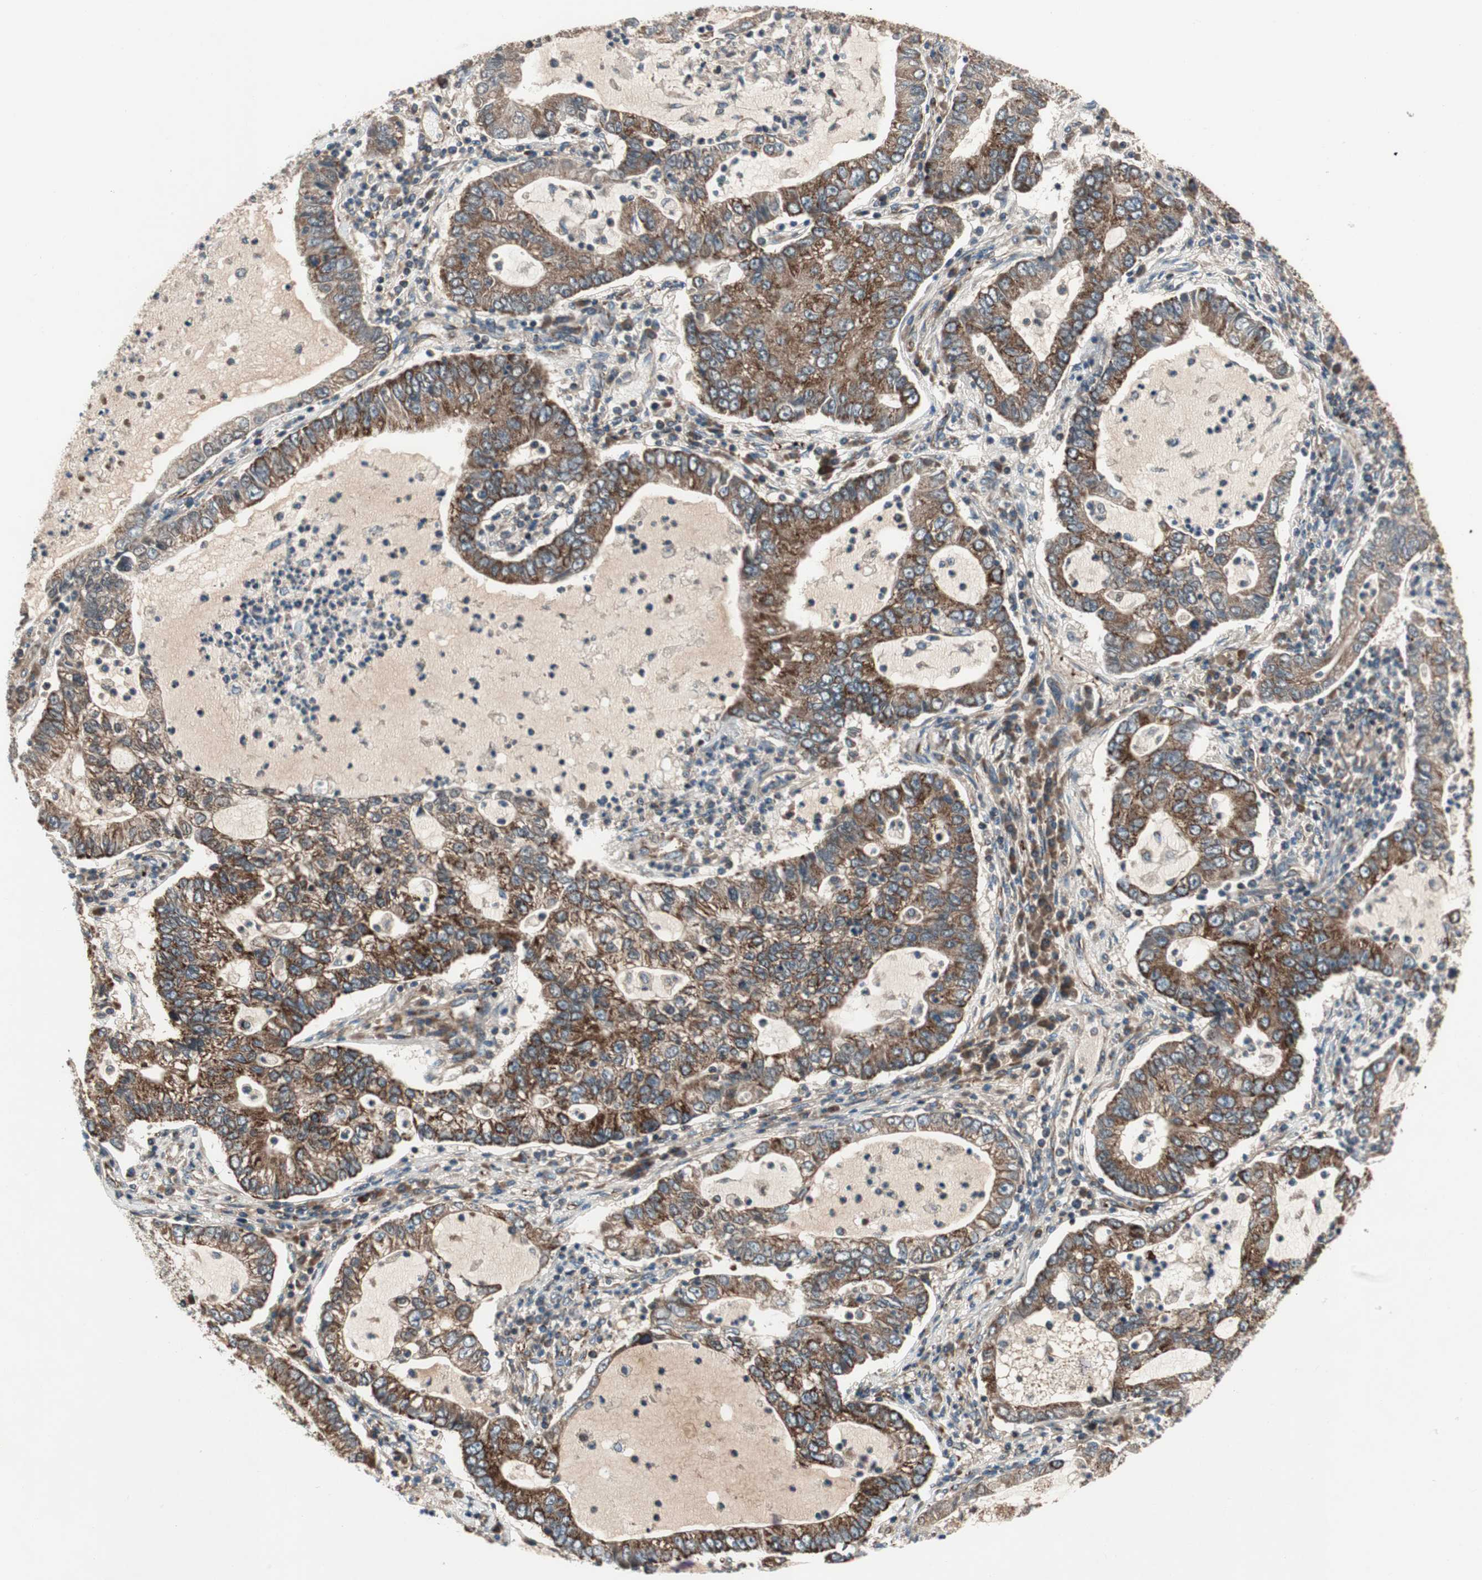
{"staining": {"intensity": "strong", "quantity": ">75%", "location": "cytoplasmic/membranous"}, "tissue": "lung cancer", "cell_type": "Tumor cells", "image_type": "cancer", "snomed": [{"axis": "morphology", "description": "Adenocarcinoma, NOS"}, {"axis": "topography", "description": "Lung"}], "caption": "DAB immunohistochemical staining of lung adenocarcinoma displays strong cytoplasmic/membranous protein positivity in about >75% of tumor cells.", "gene": "AKAP1", "patient": {"sex": "female", "age": 51}}